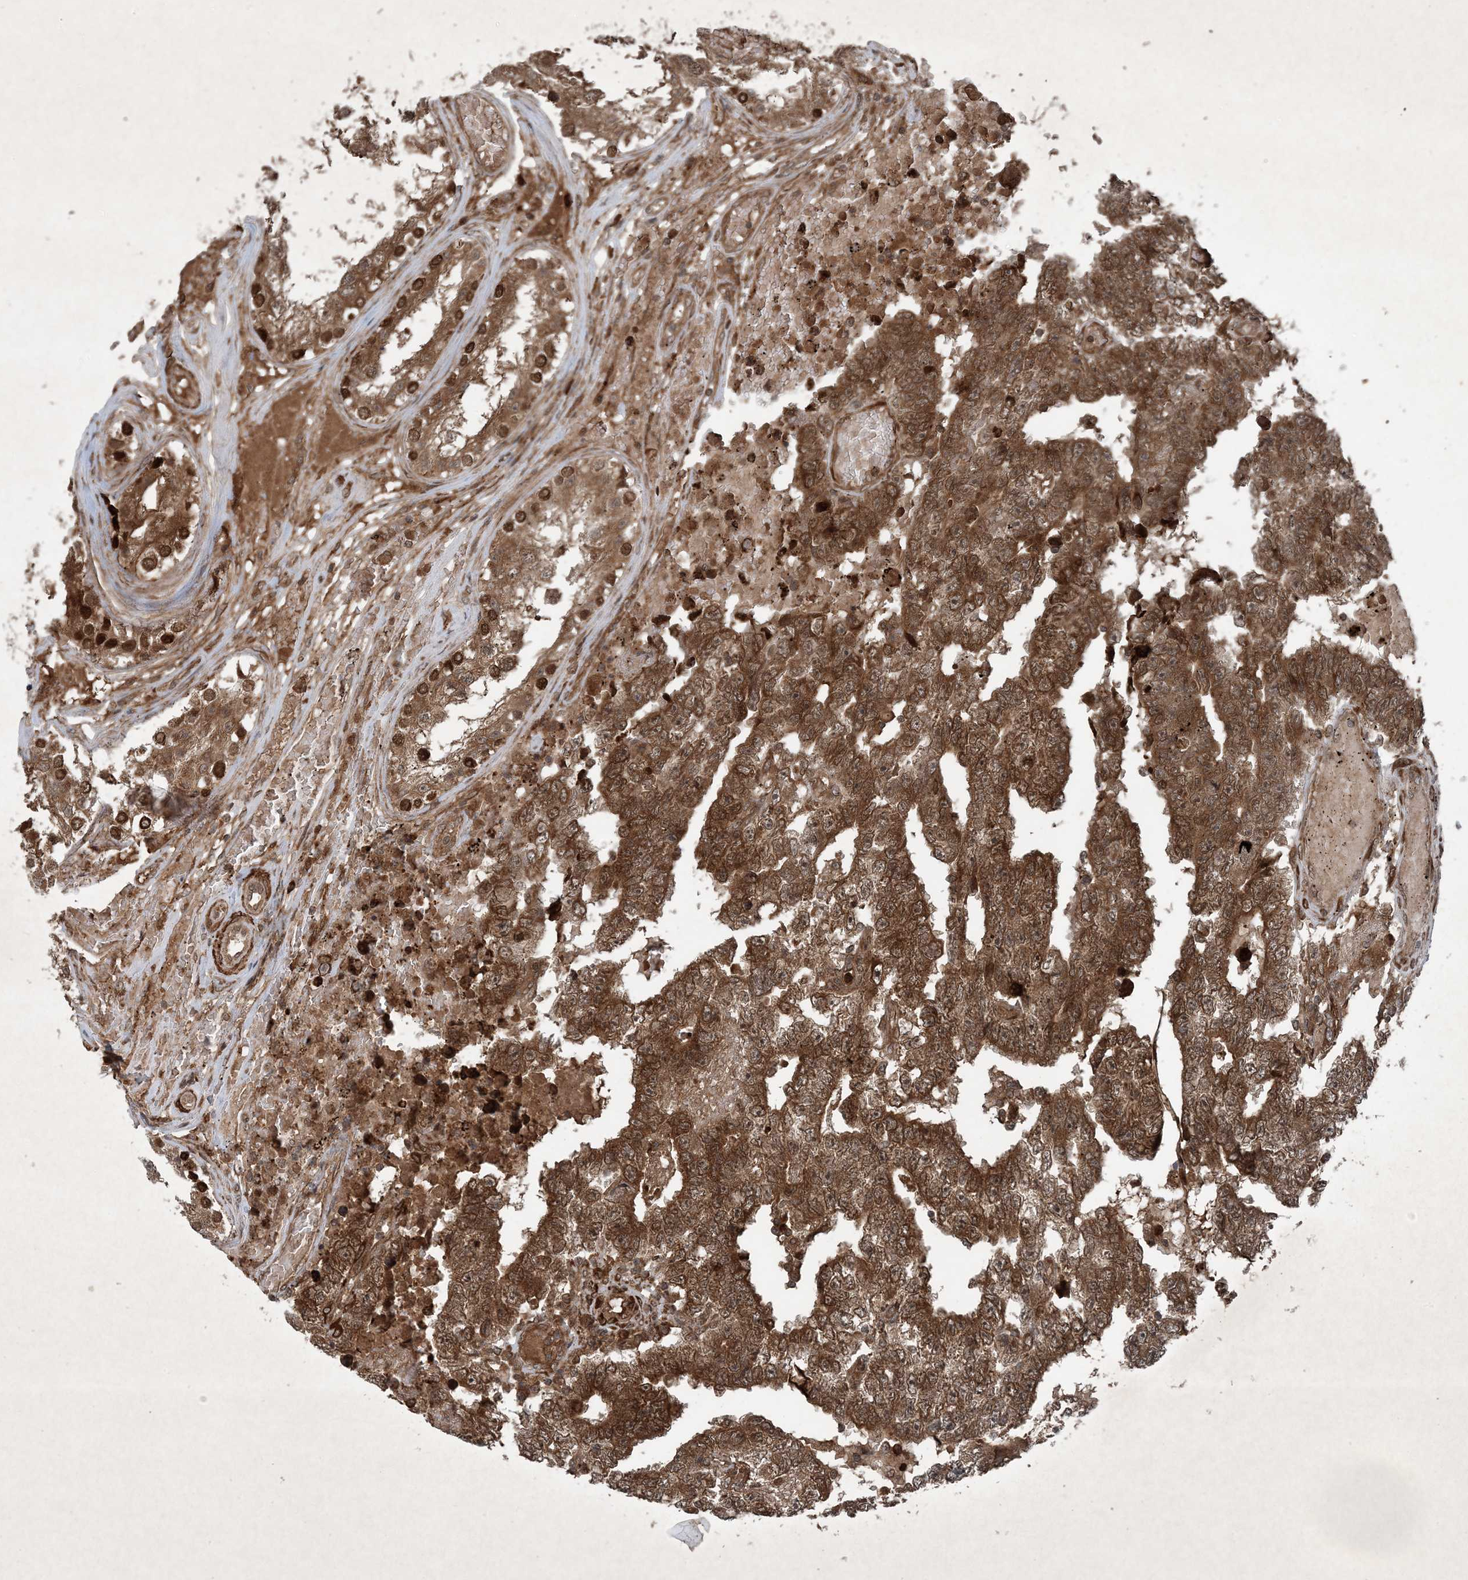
{"staining": {"intensity": "strong", "quantity": ">75%", "location": "cytoplasmic/membranous"}, "tissue": "testis cancer", "cell_type": "Tumor cells", "image_type": "cancer", "snomed": [{"axis": "morphology", "description": "Carcinoma, Embryonal, NOS"}, {"axis": "topography", "description": "Testis"}], "caption": "Testis embryonal carcinoma stained with DAB IHC displays high levels of strong cytoplasmic/membranous expression in approximately >75% of tumor cells.", "gene": "GNG5", "patient": {"sex": "male", "age": 25}}